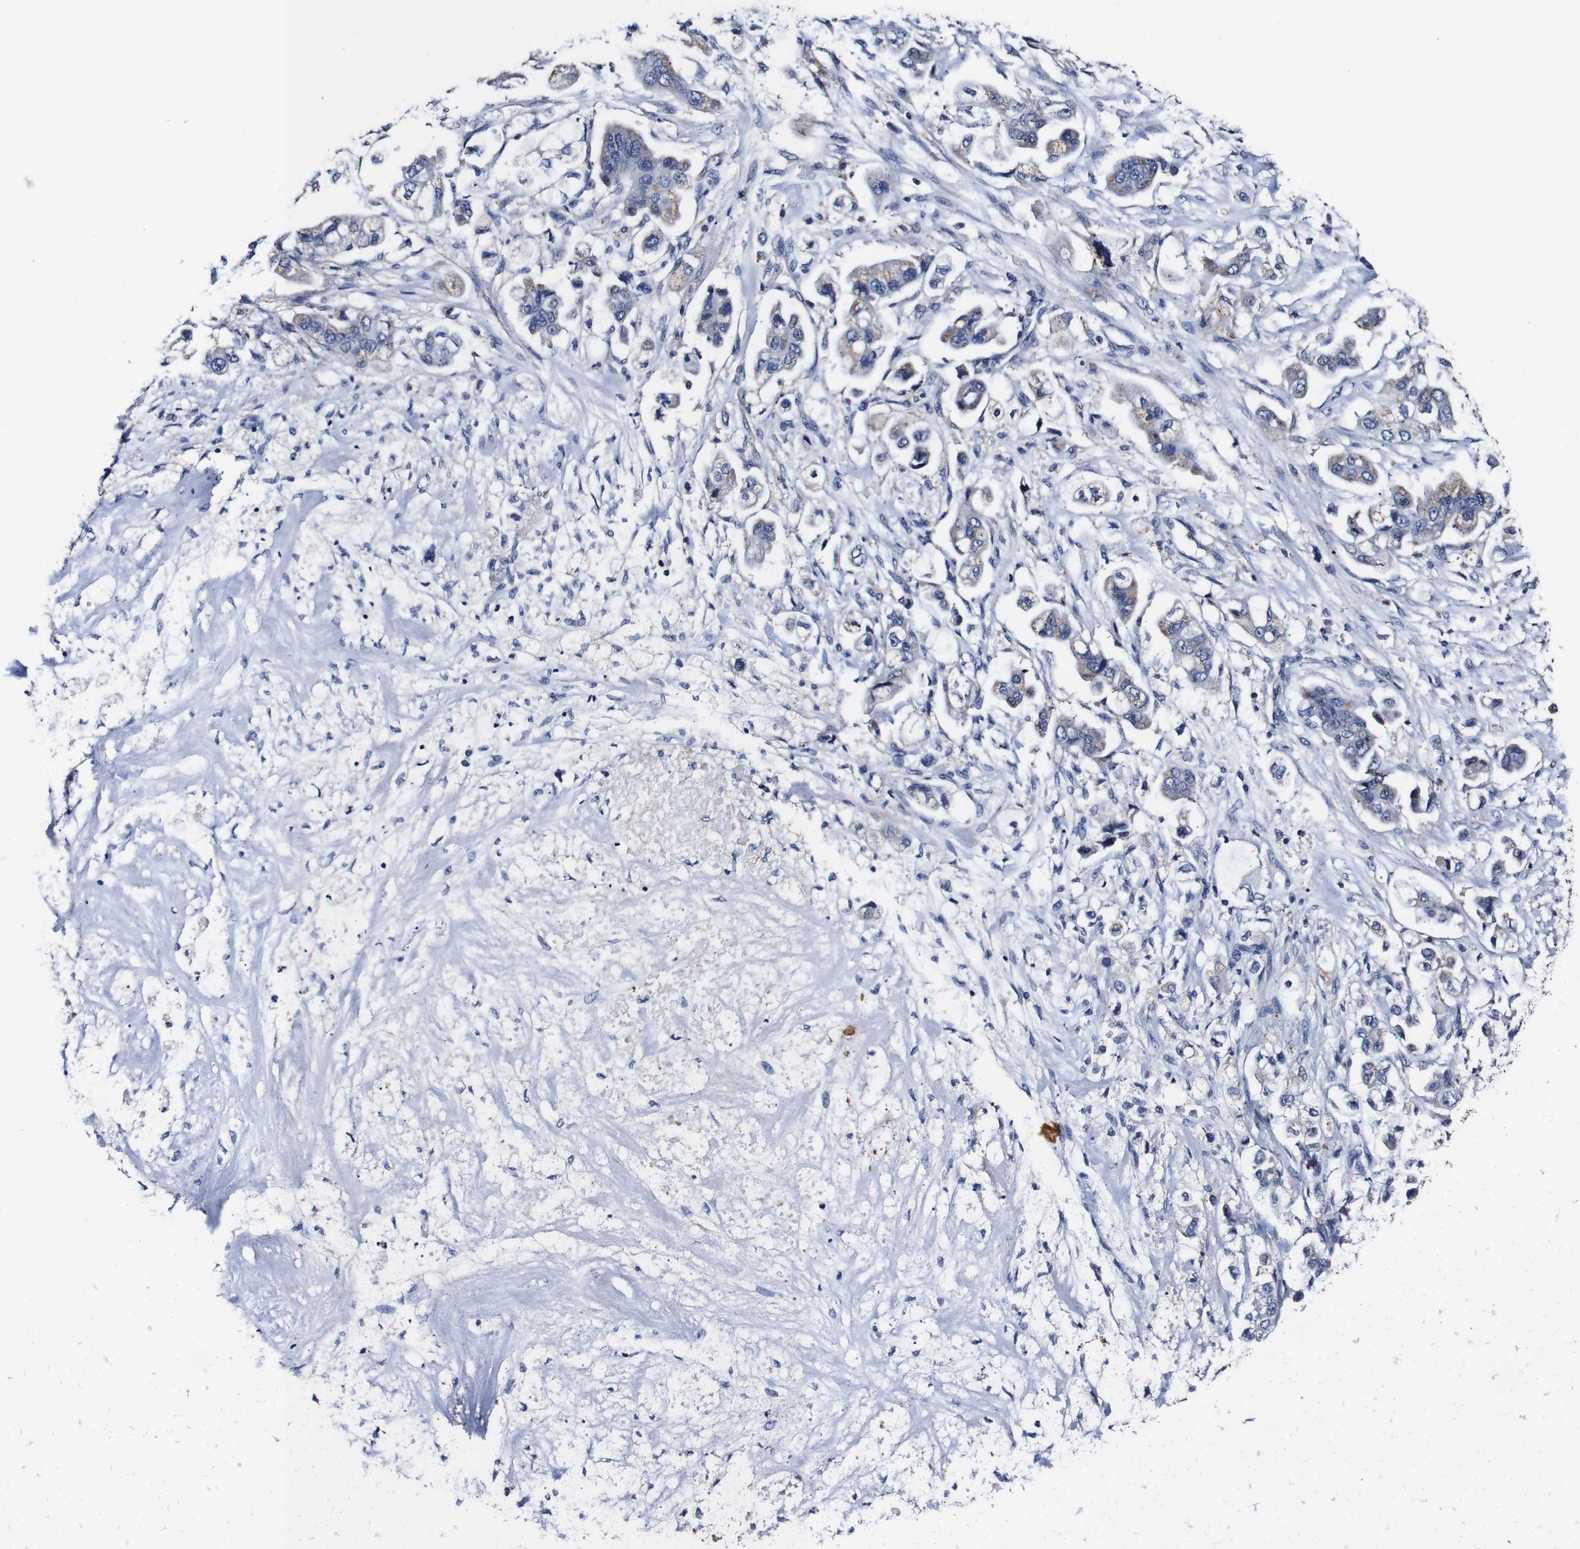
{"staining": {"intensity": "weak", "quantity": "<25%", "location": "cytoplasmic/membranous"}, "tissue": "stomach cancer", "cell_type": "Tumor cells", "image_type": "cancer", "snomed": [{"axis": "morphology", "description": "Adenocarcinoma, NOS"}, {"axis": "topography", "description": "Stomach"}], "caption": "Histopathology image shows no protein positivity in tumor cells of stomach adenocarcinoma tissue.", "gene": "PDCD6IP", "patient": {"sex": "male", "age": 62}}